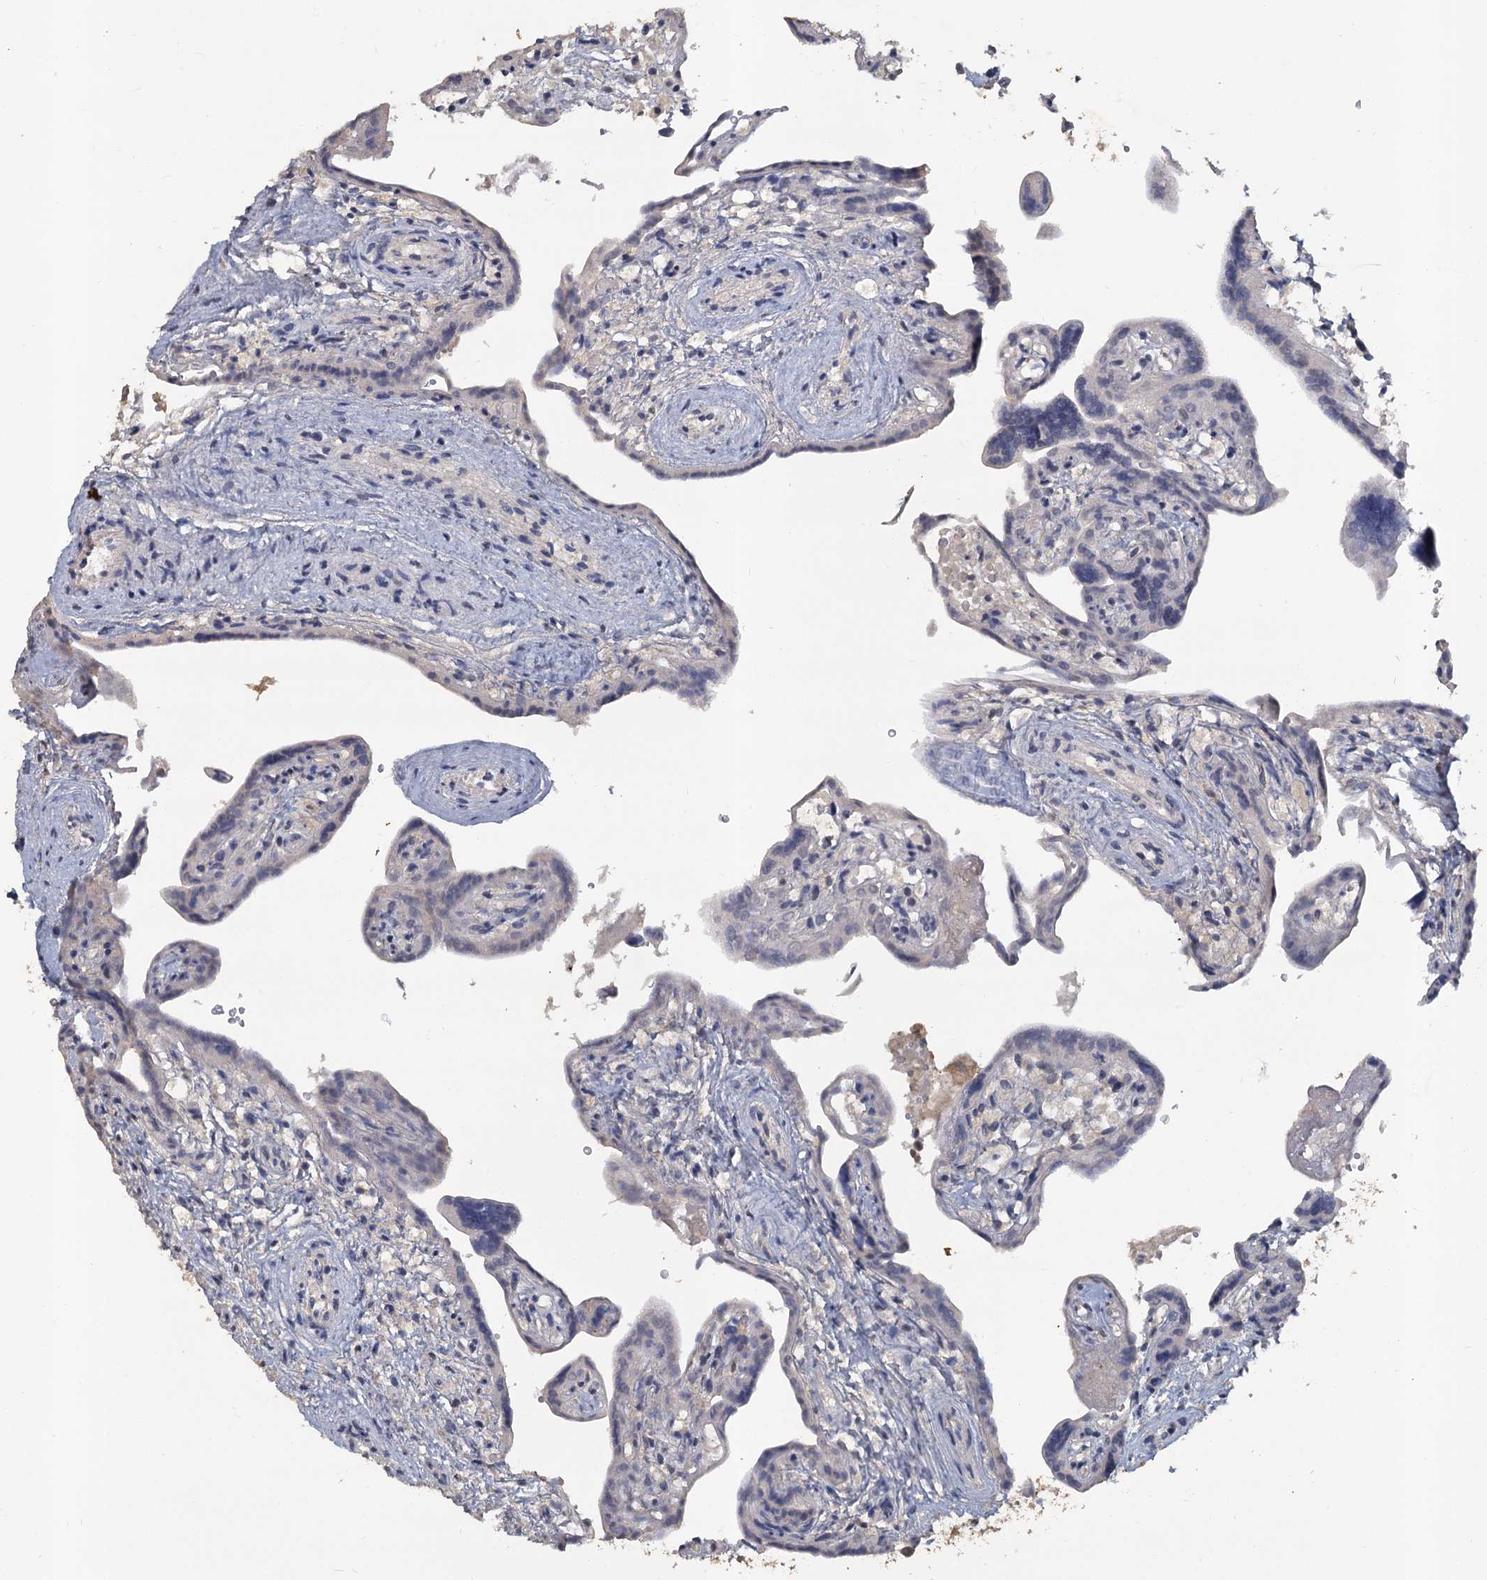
{"staining": {"intensity": "moderate", "quantity": "<25%", "location": "nuclear"}, "tissue": "placenta", "cell_type": "Trophoblastic cells", "image_type": "normal", "snomed": [{"axis": "morphology", "description": "Normal tissue, NOS"}, {"axis": "topography", "description": "Placenta"}], "caption": "Moderate nuclear protein expression is appreciated in approximately <25% of trophoblastic cells in placenta.", "gene": "MUCL1", "patient": {"sex": "female", "age": 37}}